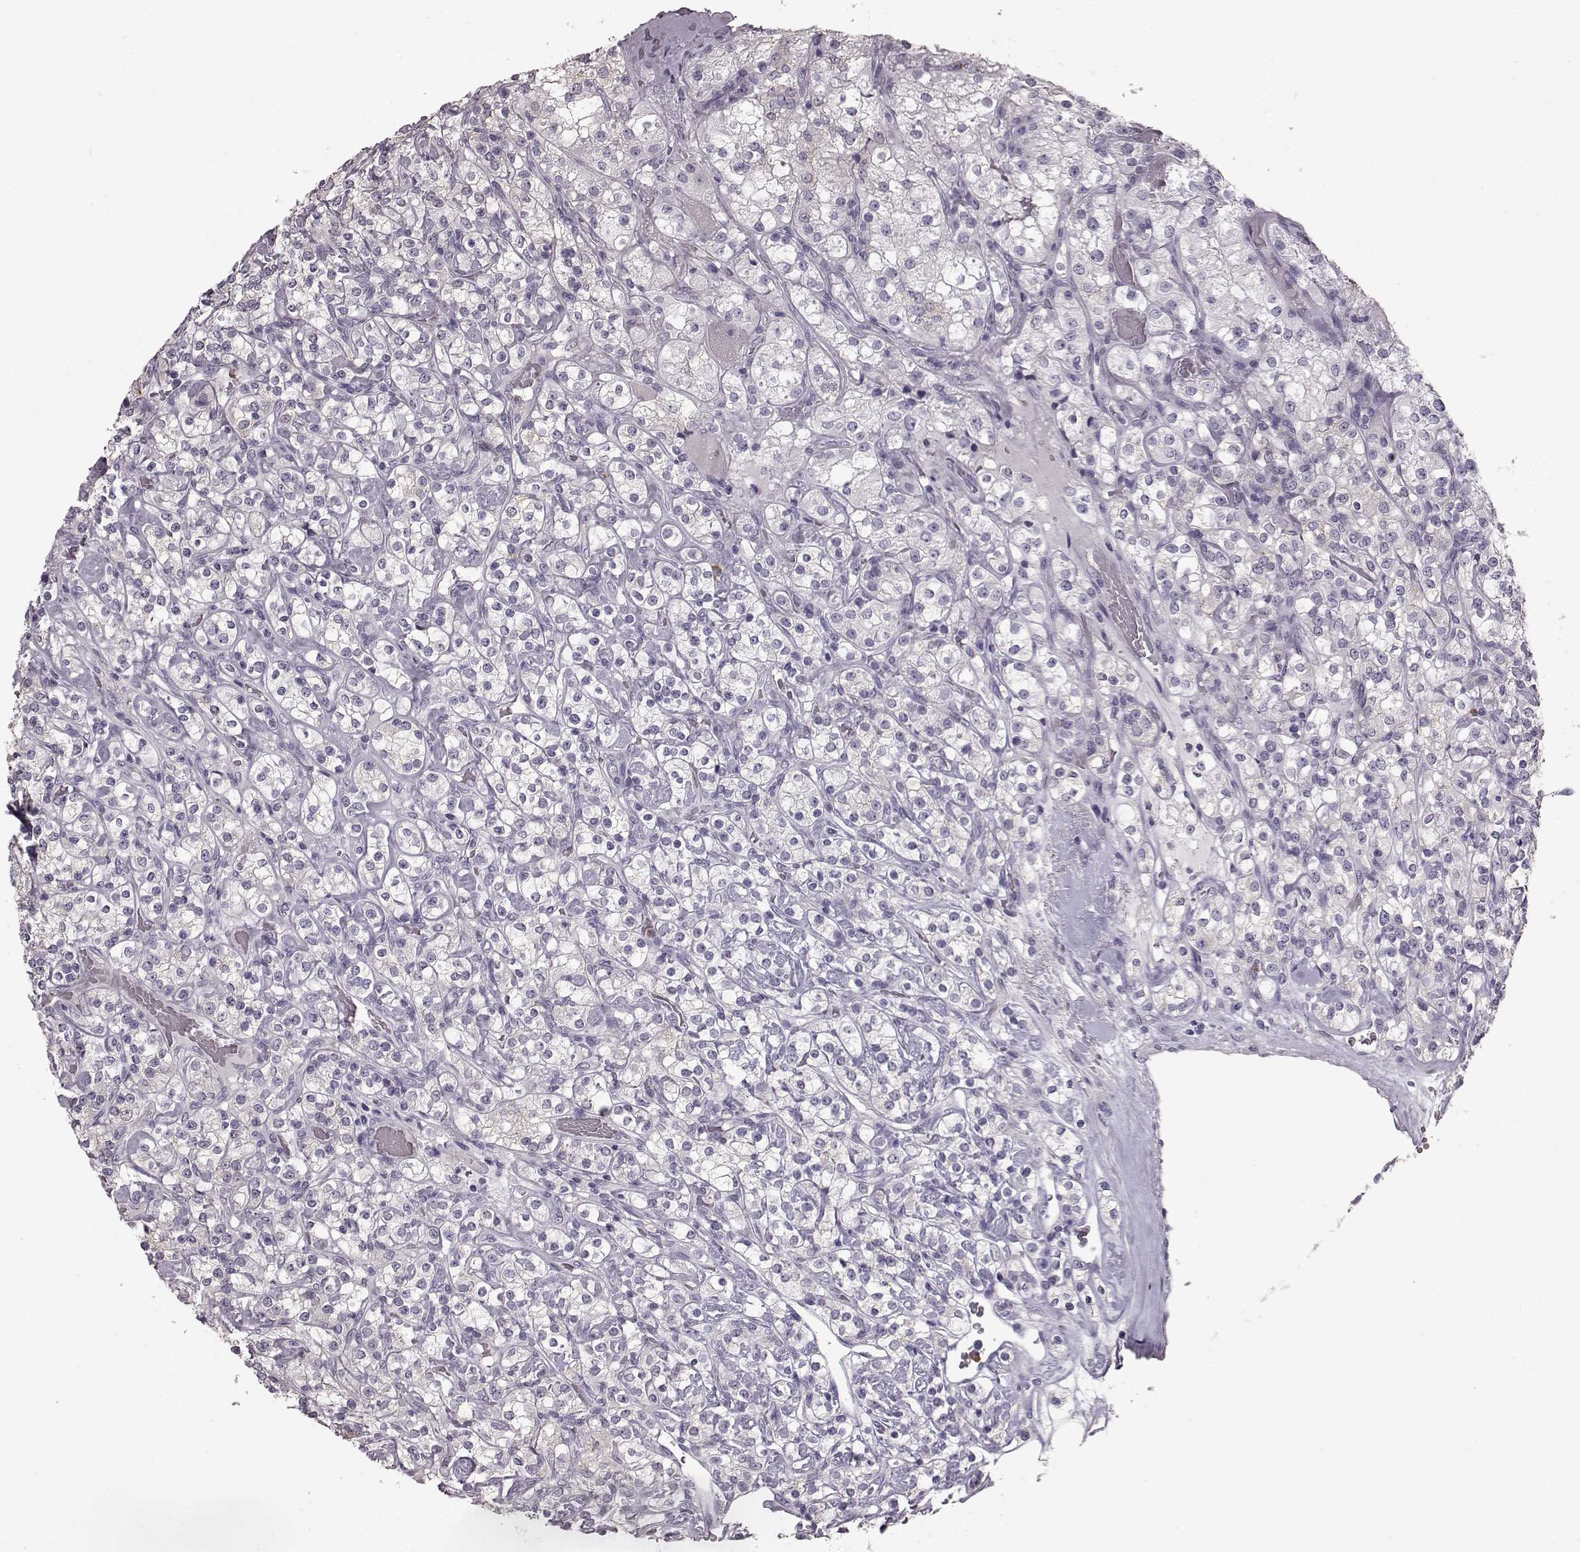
{"staining": {"intensity": "negative", "quantity": "none", "location": "none"}, "tissue": "renal cancer", "cell_type": "Tumor cells", "image_type": "cancer", "snomed": [{"axis": "morphology", "description": "Adenocarcinoma, NOS"}, {"axis": "topography", "description": "Kidney"}], "caption": "Renal cancer (adenocarcinoma) was stained to show a protein in brown. There is no significant staining in tumor cells.", "gene": "FUT4", "patient": {"sex": "male", "age": 77}}